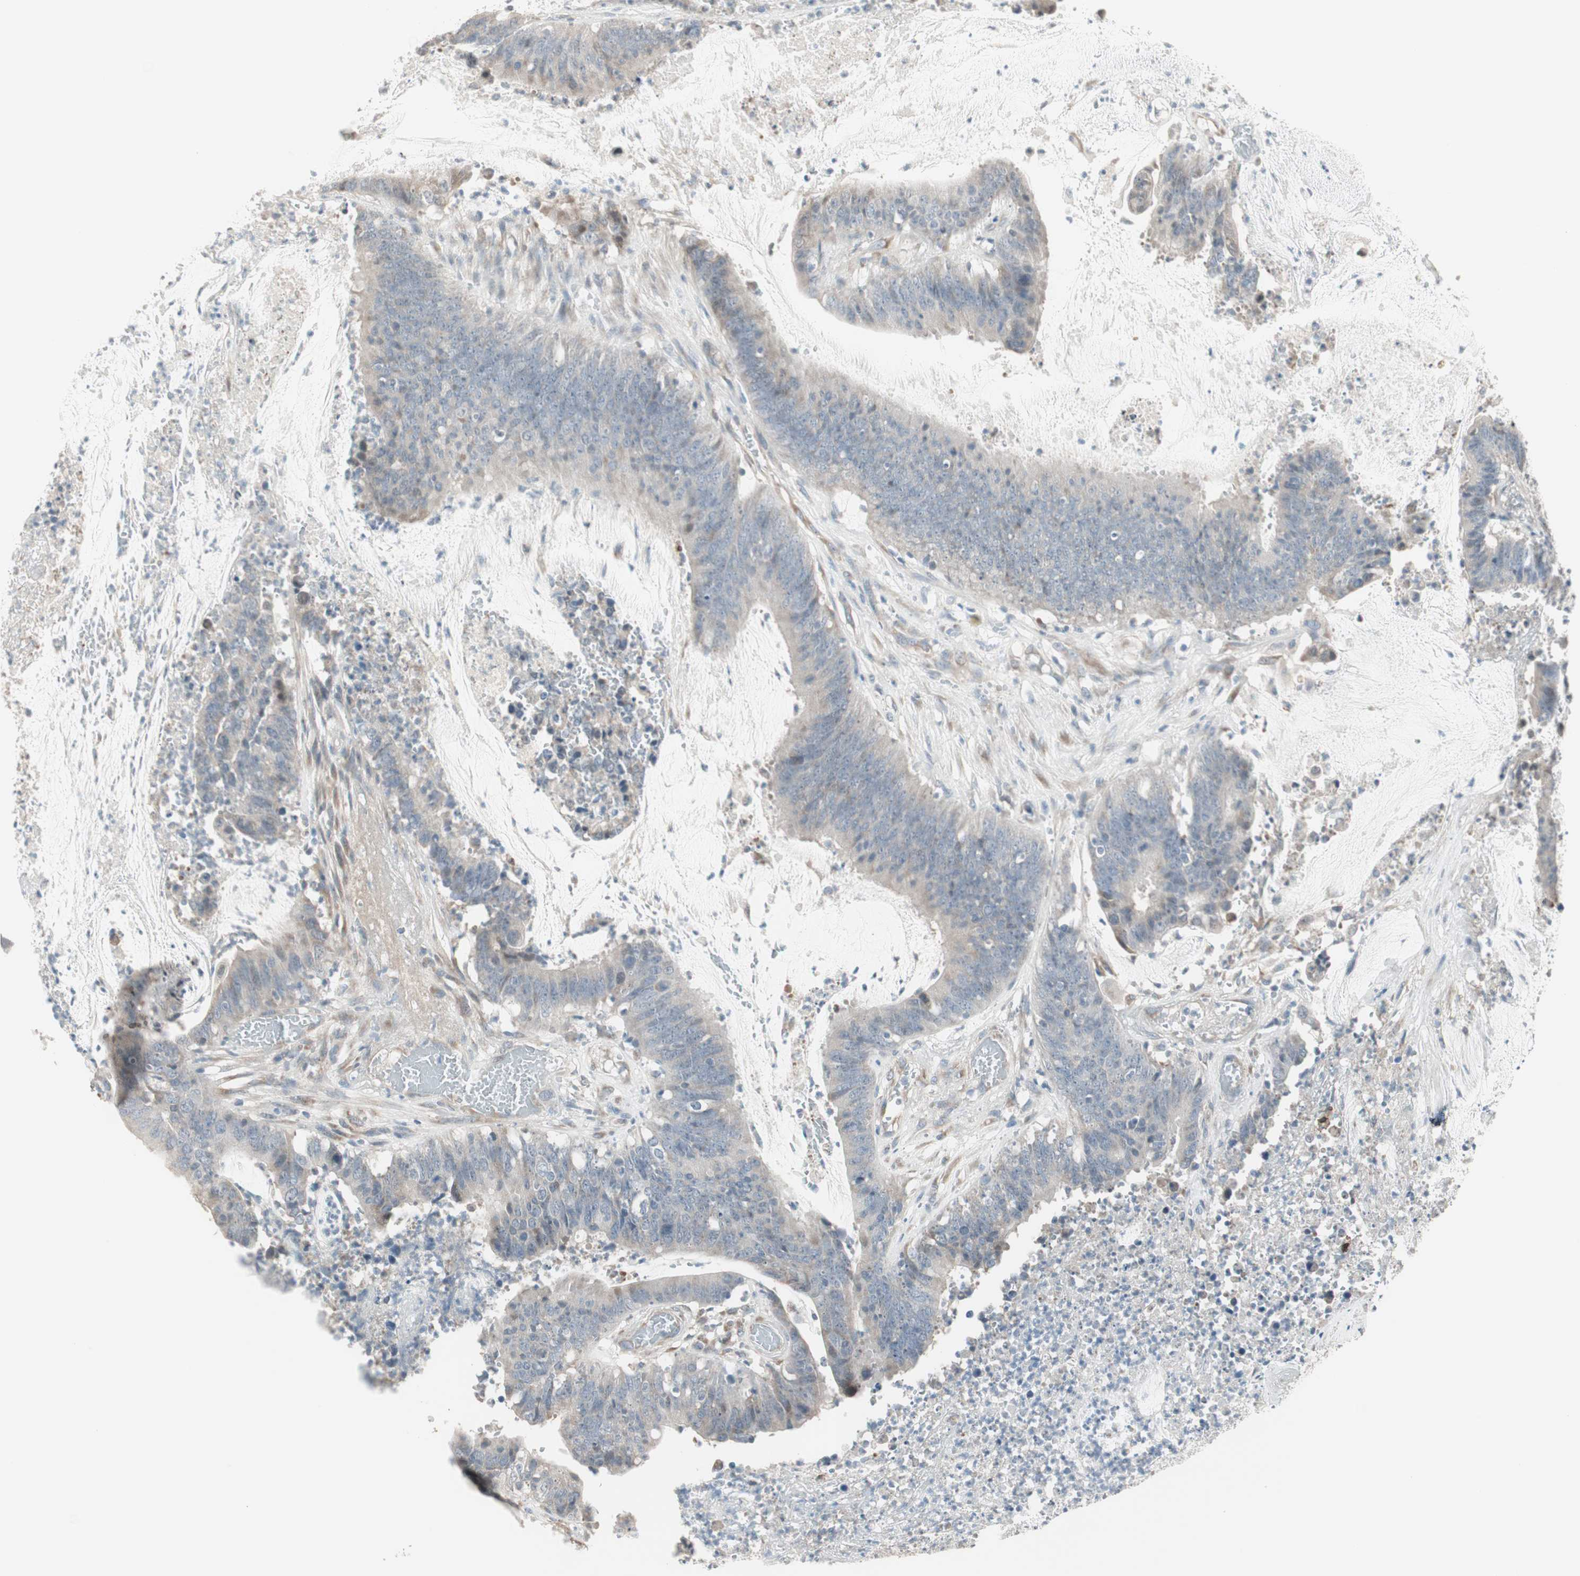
{"staining": {"intensity": "weak", "quantity": "25%-75%", "location": "cytoplasmic/membranous"}, "tissue": "colorectal cancer", "cell_type": "Tumor cells", "image_type": "cancer", "snomed": [{"axis": "morphology", "description": "Adenocarcinoma, NOS"}, {"axis": "topography", "description": "Rectum"}], "caption": "Human colorectal cancer (adenocarcinoma) stained with a protein marker shows weak staining in tumor cells.", "gene": "PDZK1", "patient": {"sex": "female", "age": 66}}